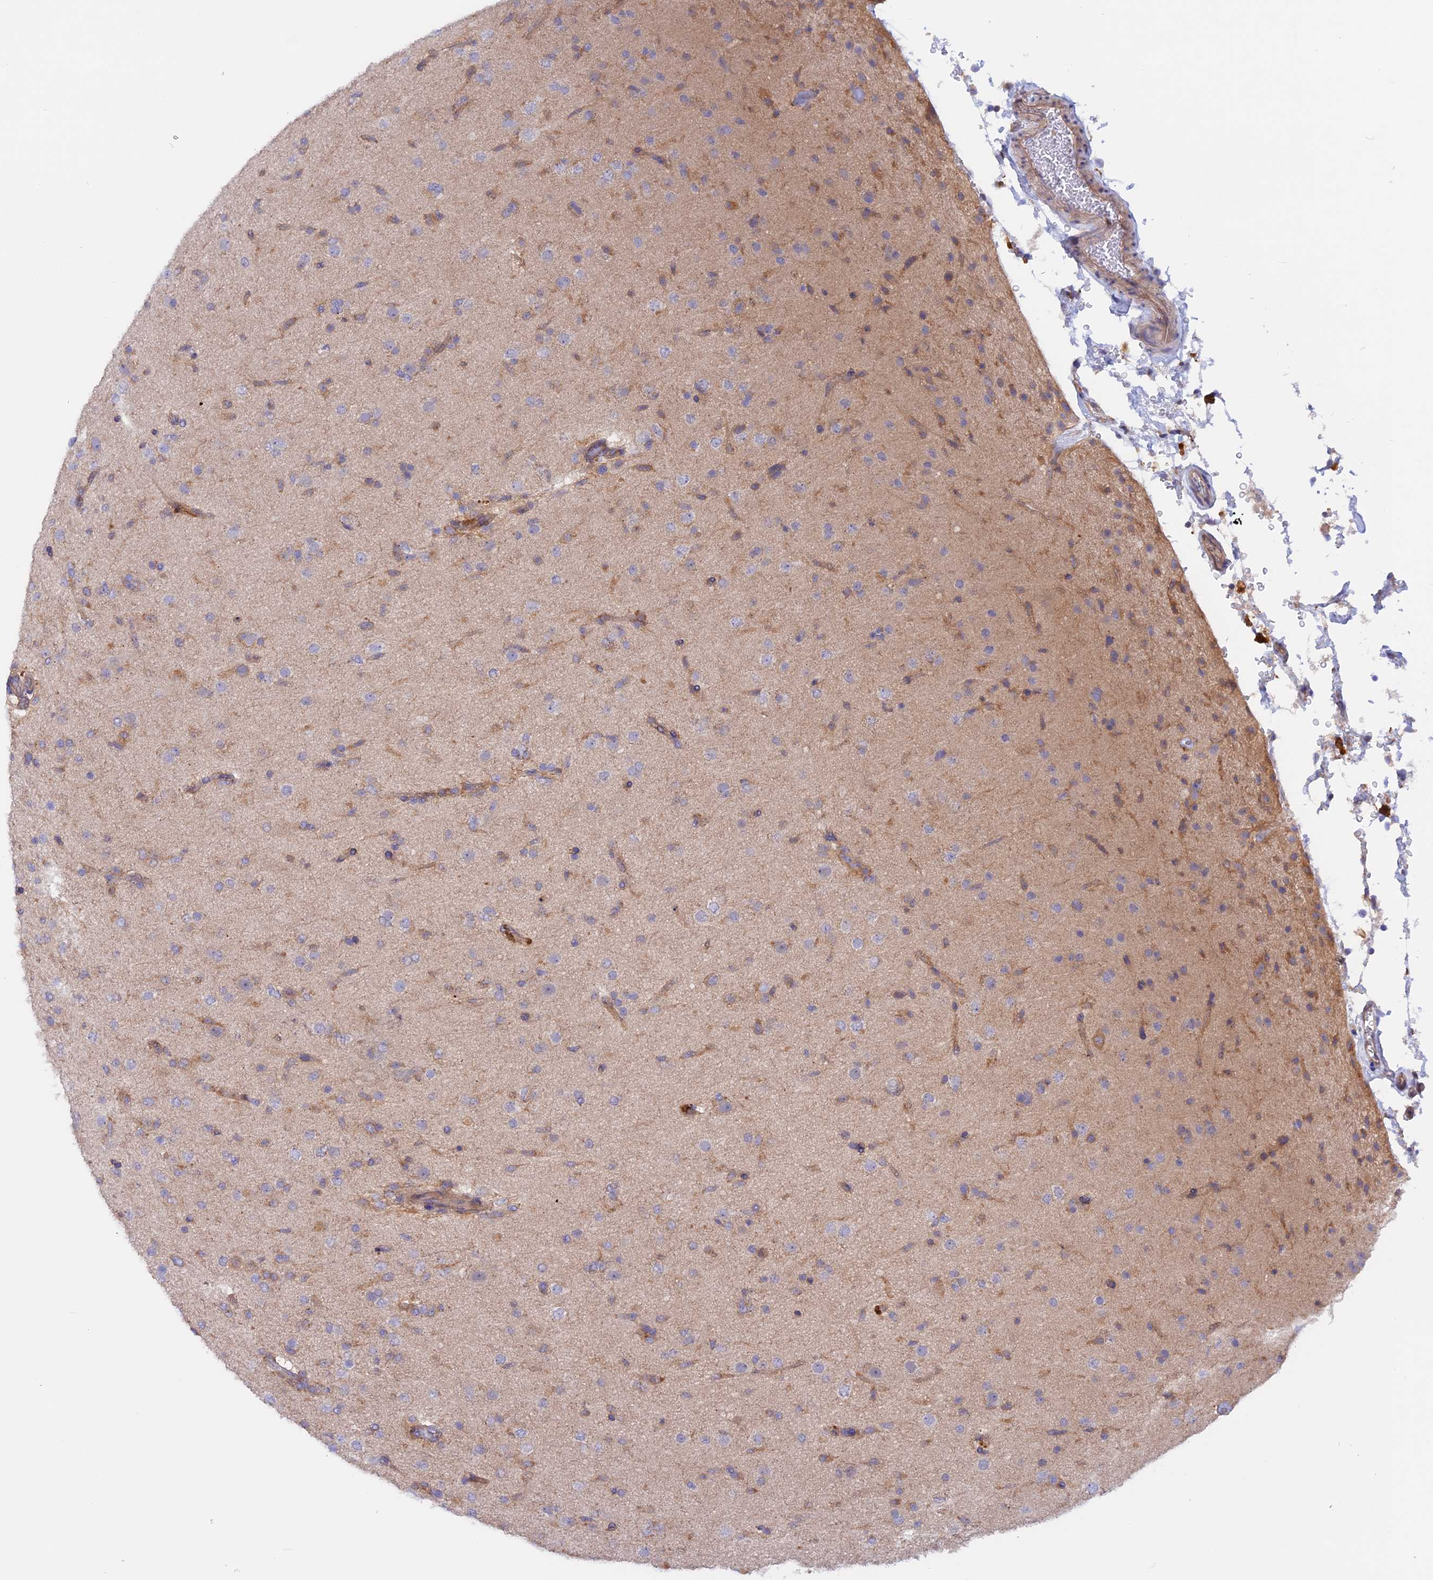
{"staining": {"intensity": "negative", "quantity": "none", "location": "none"}, "tissue": "glioma", "cell_type": "Tumor cells", "image_type": "cancer", "snomed": [{"axis": "morphology", "description": "Glioma, malignant, Low grade"}, {"axis": "topography", "description": "Brain"}], "caption": "Human glioma stained for a protein using immunohistochemistry displays no staining in tumor cells.", "gene": "HYCC1", "patient": {"sex": "male", "age": 65}}